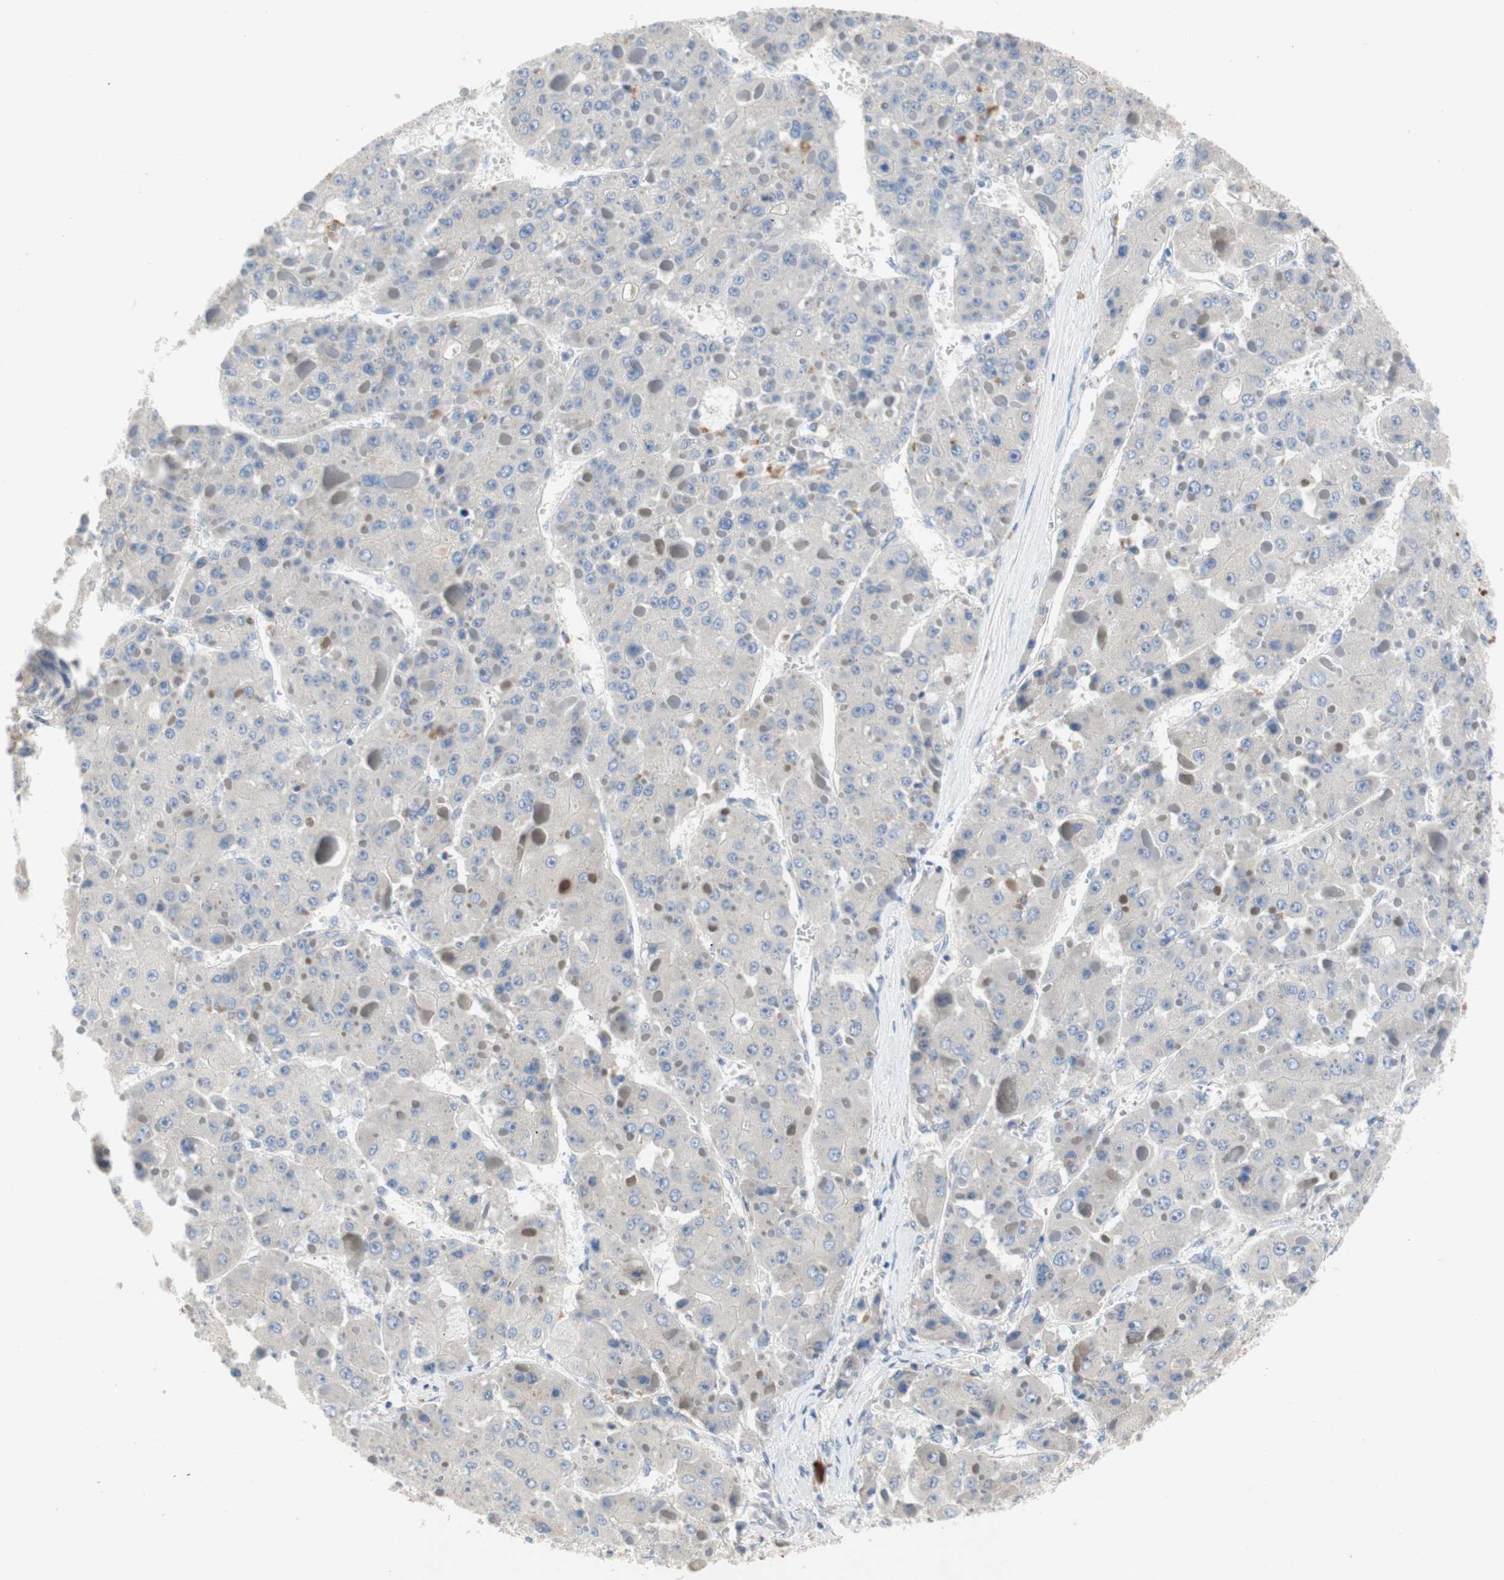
{"staining": {"intensity": "negative", "quantity": "none", "location": "none"}, "tissue": "liver cancer", "cell_type": "Tumor cells", "image_type": "cancer", "snomed": [{"axis": "morphology", "description": "Carcinoma, Hepatocellular, NOS"}, {"axis": "topography", "description": "Liver"}], "caption": "Tumor cells are negative for brown protein staining in hepatocellular carcinoma (liver).", "gene": "RELB", "patient": {"sex": "female", "age": 73}}